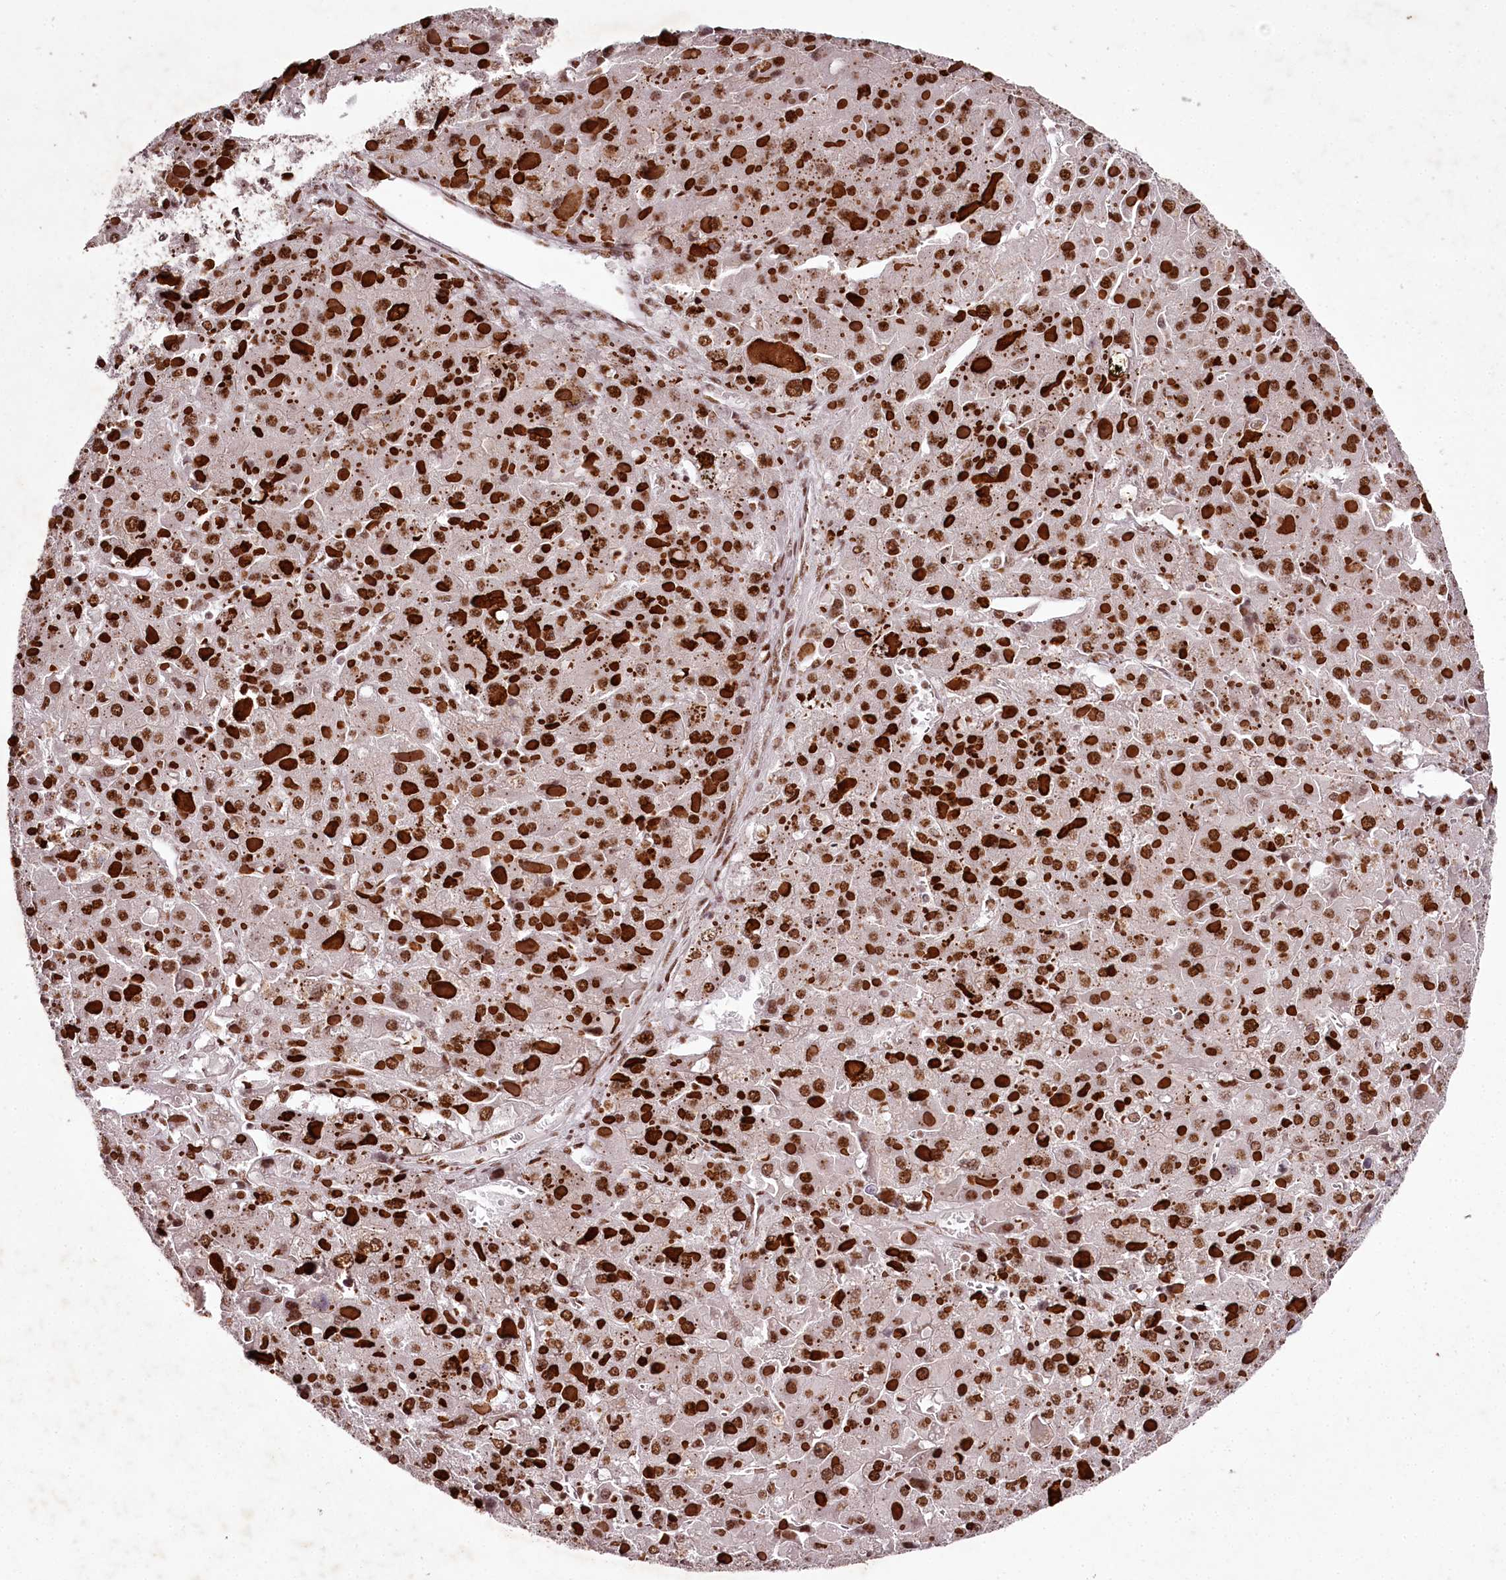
{"staining": {"intensity": "strong", "quantity": ">75%", "location": "nuclear"}, "tissue": "liver cancer", "cell_type": "Tumor cells", "image_type": "cancer", "snomed": [{"axis": "morphology", "description": "Carcinoma, Hepatocellular, NOS"}, {"axis": "topography", "description": "Liver"}], "caption": "Strong nuclear protein staining is present in approximately >75% of tumor cells in liver hepatocellular carcinoma. Using DAB (brown) and hematoxylin (blue) stains, captured at high magnification using brightfield microscopy.", "gene": "PSPC1", "patient": {"sex": "female", "age": 73}}